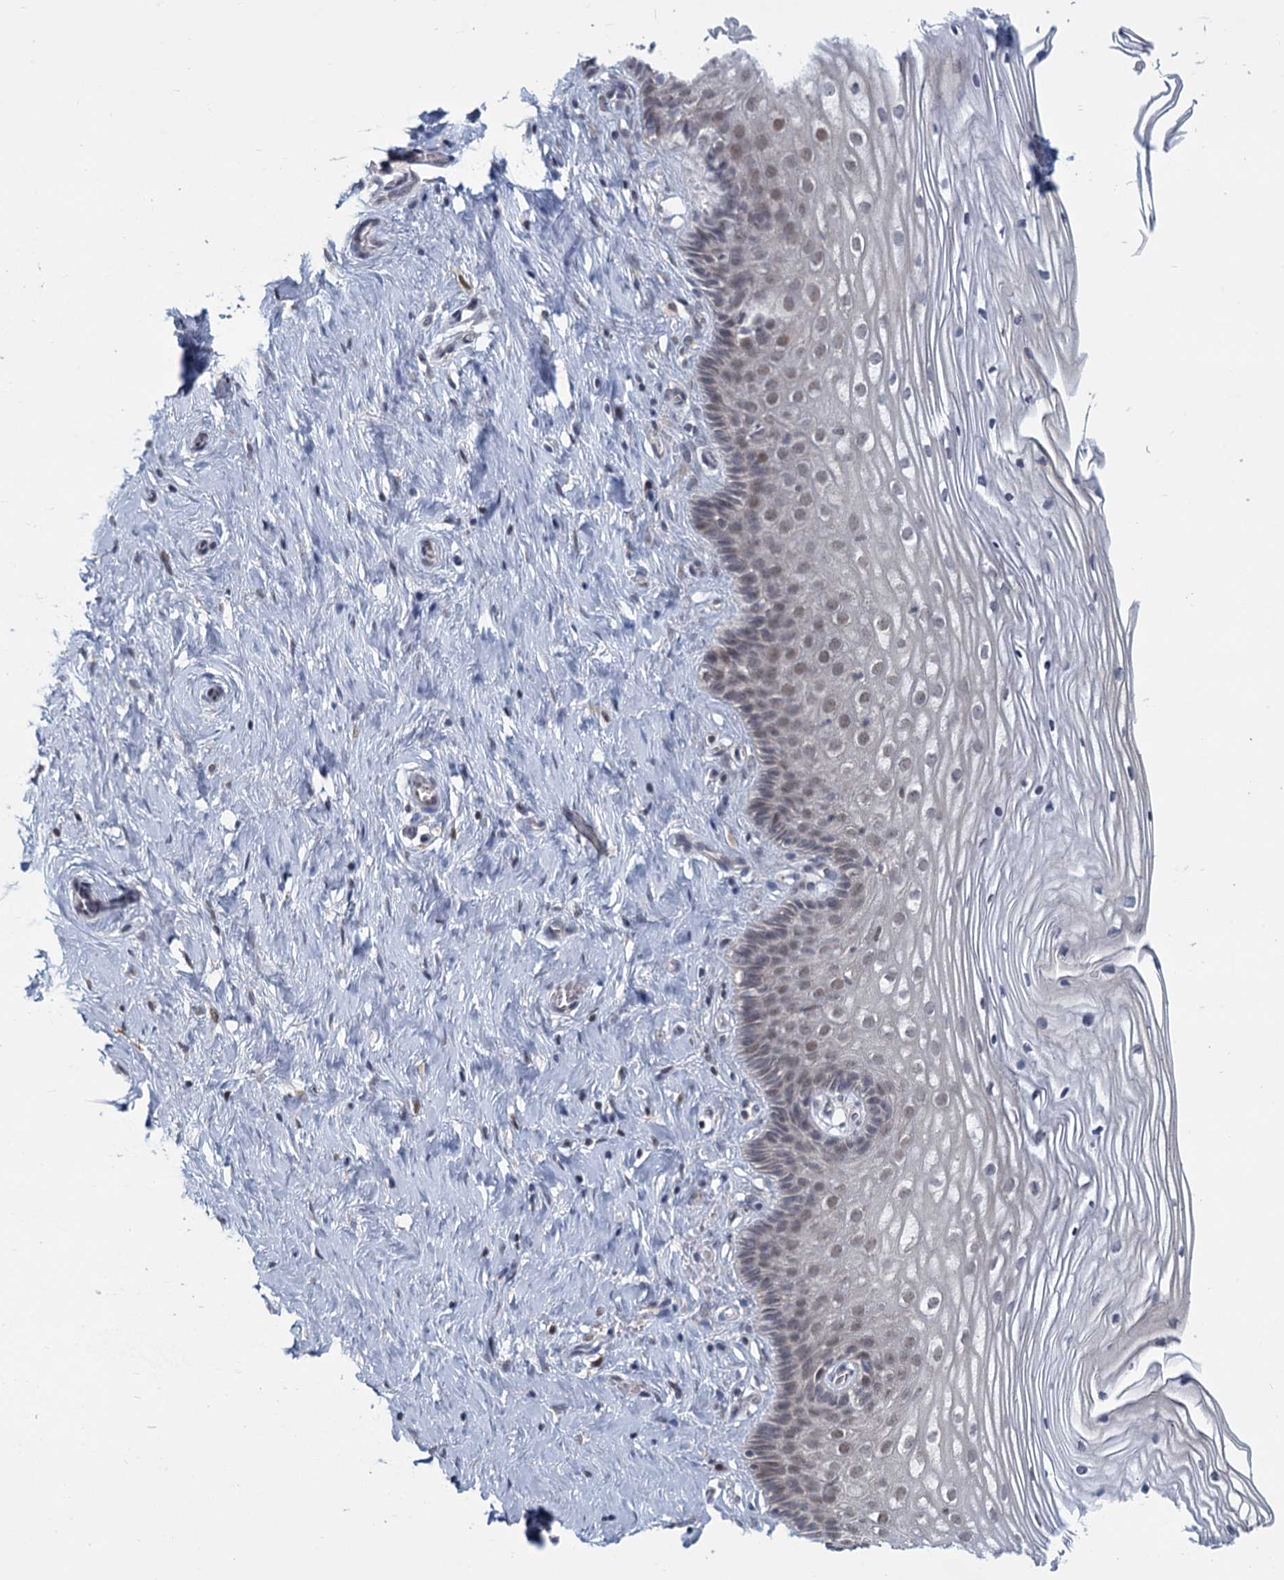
{"staining": {"intensity": "weak", "quantity": ">75%", "location": "cytoplasmic/membranous"}, "tissue": "cervix", "cell_type": "Glandular cells", "image_type": "normal", "snomed": [{"axis": "morphology", "description": "Normal tissue, NOS"}, {"axis": "topography", "description": "Cervix"}], "caption": "This photomicrograph demonstrates benign cervix stained with immunohistochemistry to label a protein in brown. The cytoplasmic/membranous of glandular cells show weak positivity for the protein. Nuclei are counter-stained blue.", "gene": "STAP1", "patient": {"sex": "female", "age": 33}}